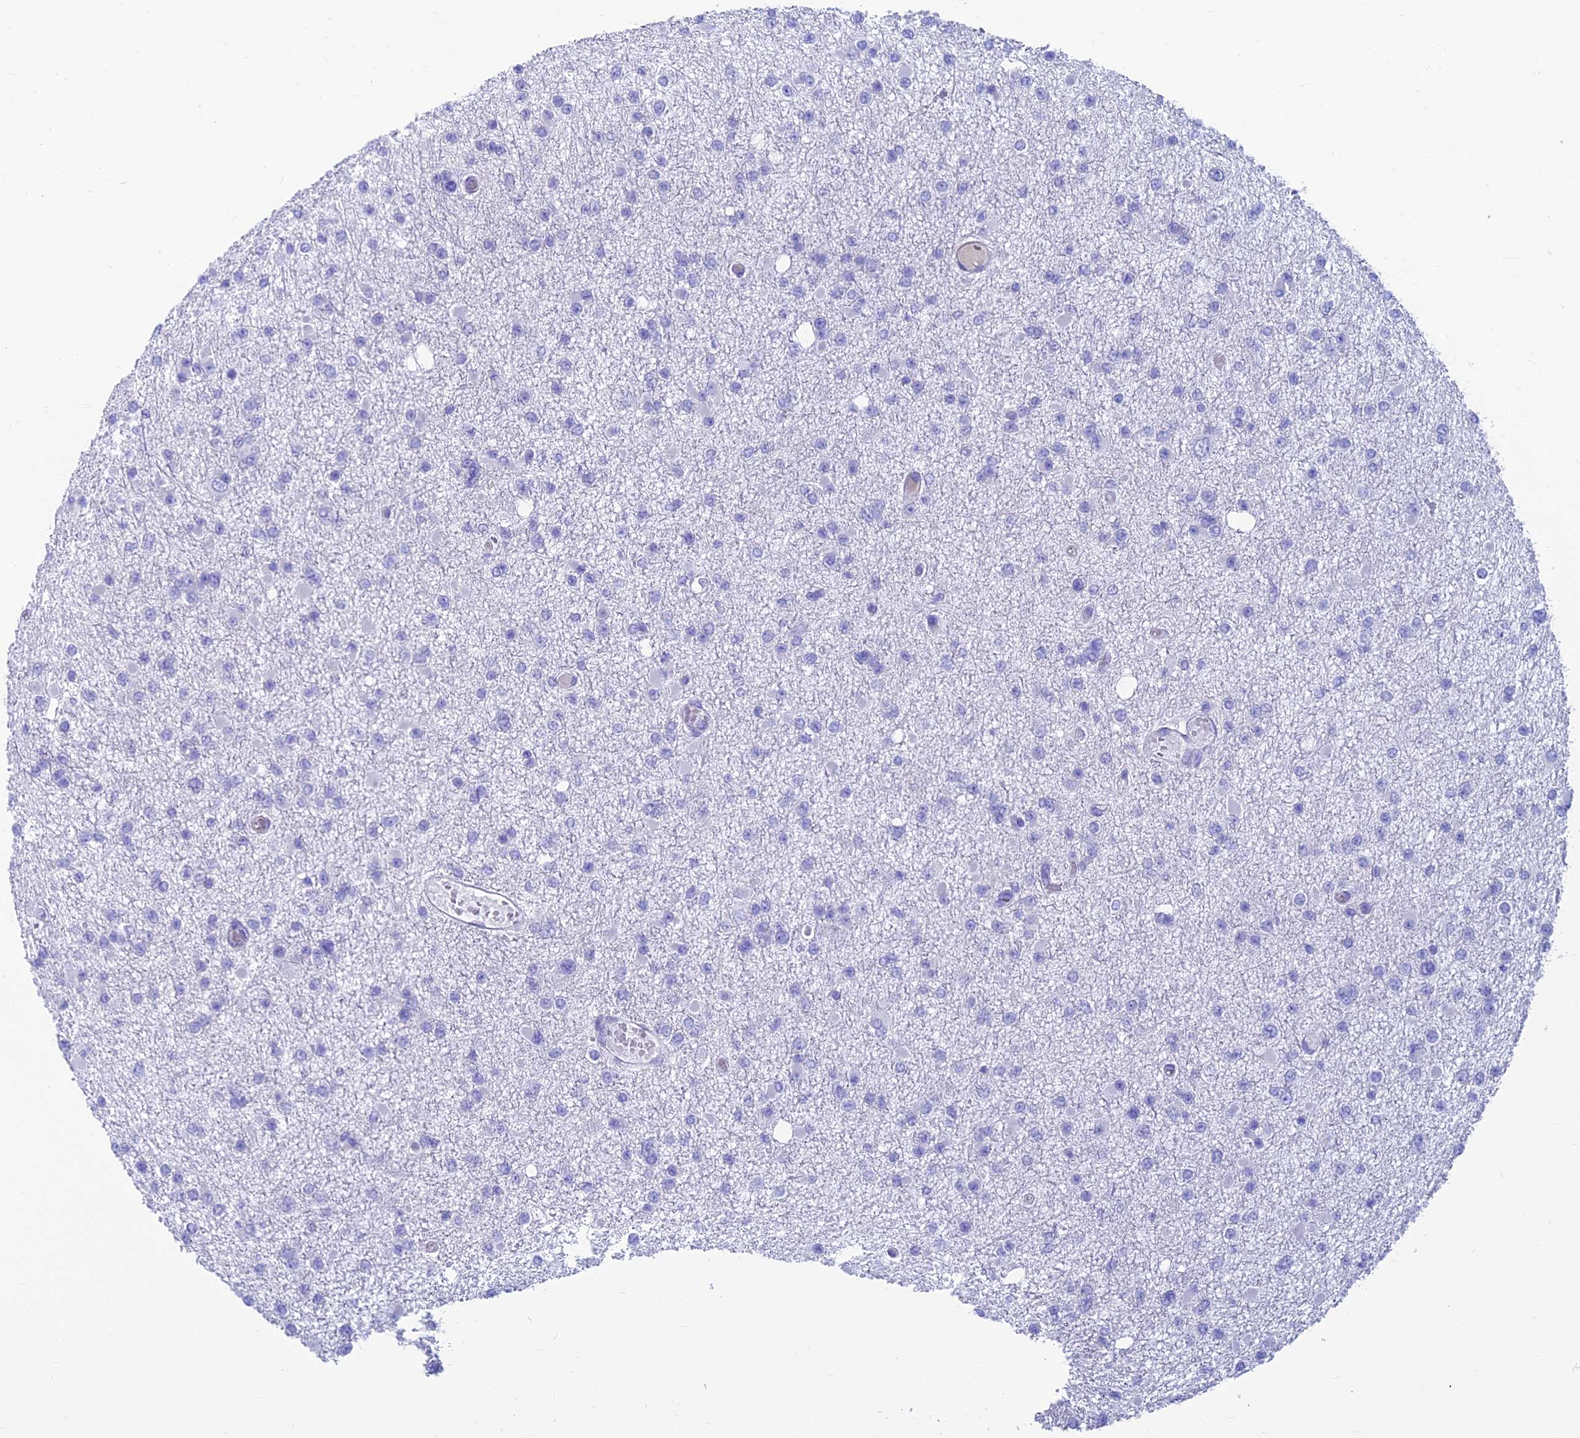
{"staining": {"intensity": "negative", "quantity": "none", "location": "none"}, "tissue": "glioma", "cell_type": "Tumor cells", "image_type": "cancer", "snomed": [{"axis": "morphology", "description": "Glioma, malignant, Low grade"}, {"axis": "topography", "description": "Brain"}], "caption": "Tumor cells show no significant expression in glioma.", "gene": "GNG11", "patient": {"sex": "female", "age": 22}}